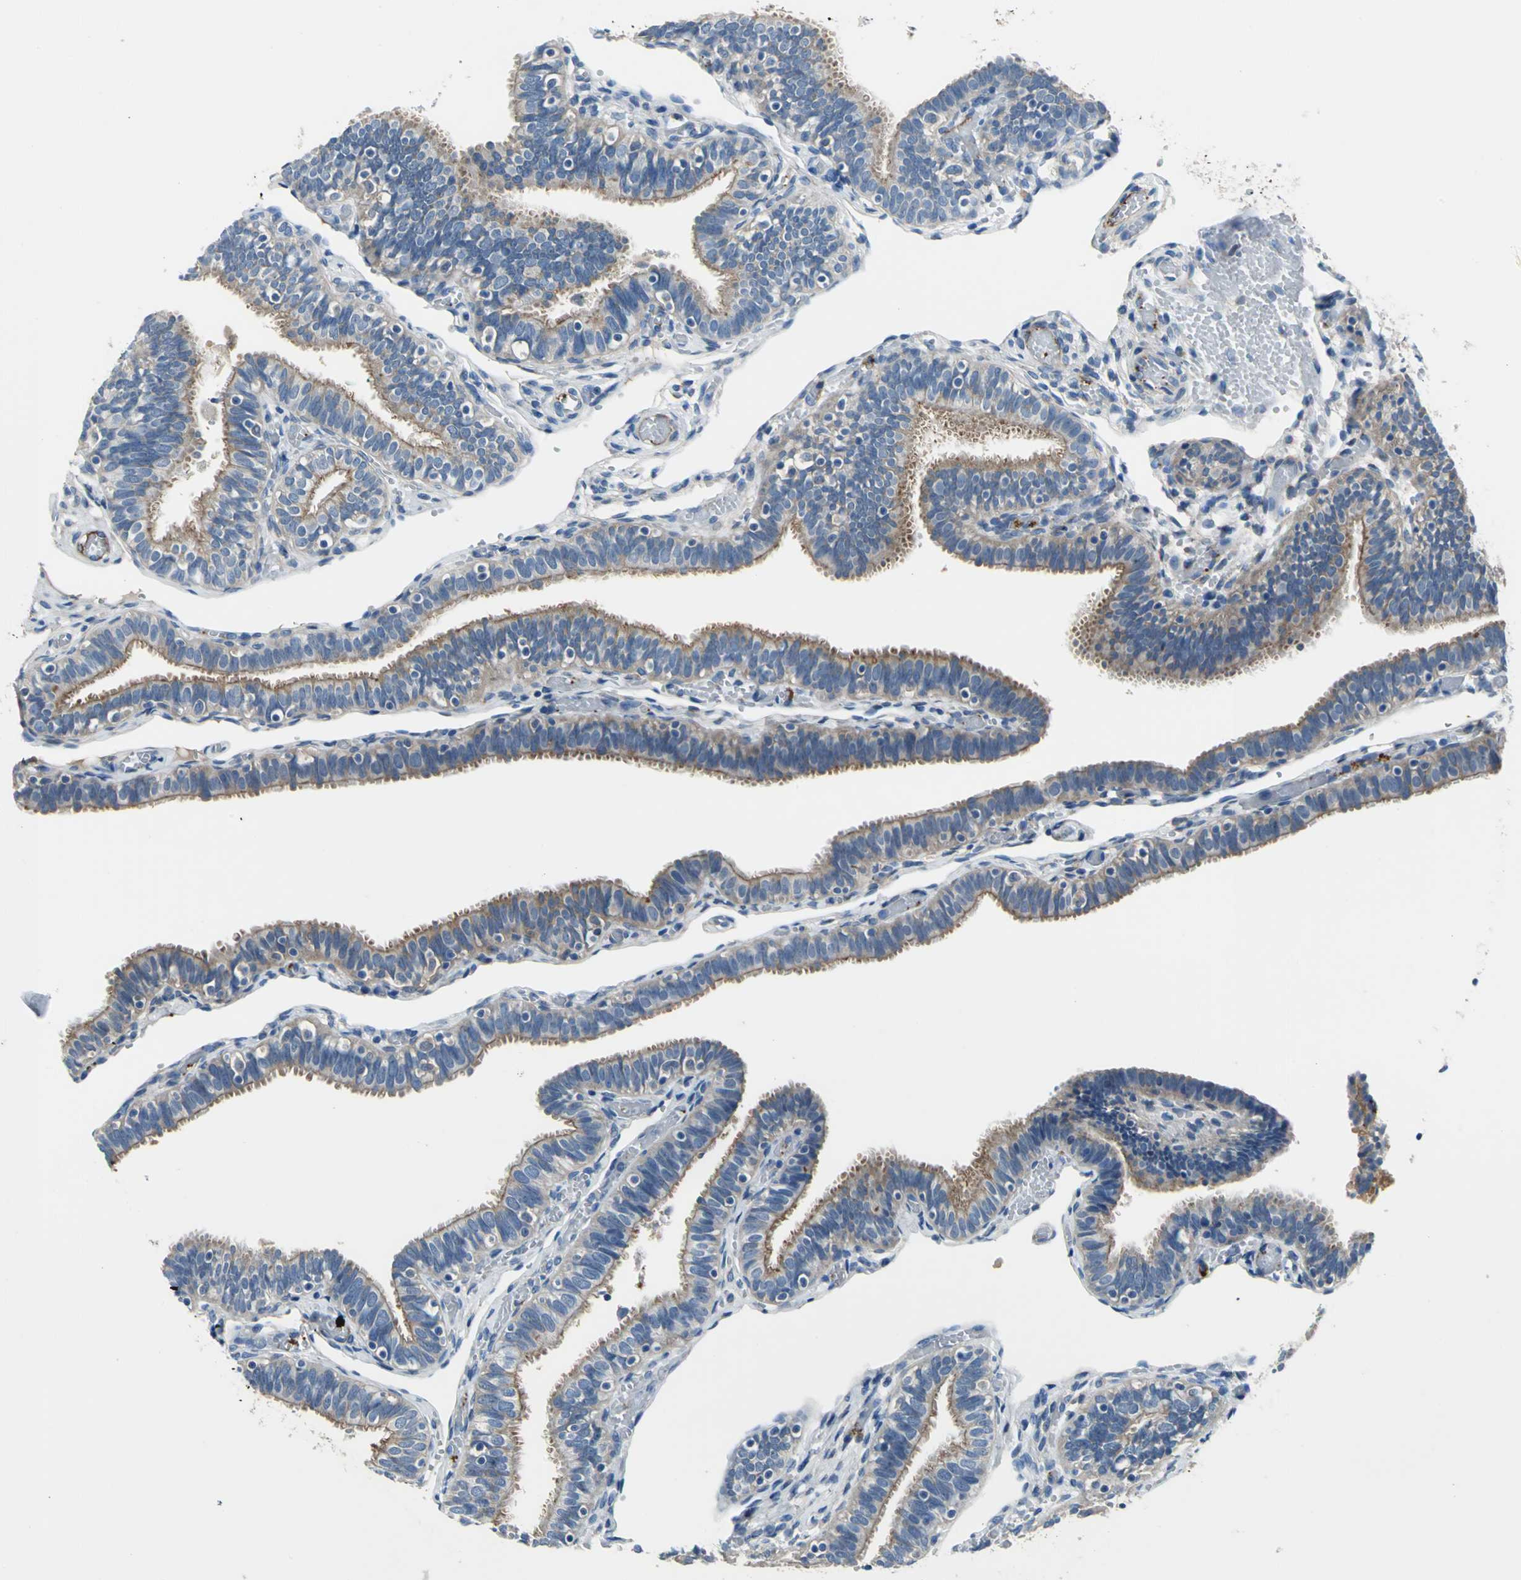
{"staining": {"intensity": "moderate", "quantity": ">75%", "location": "cytoplasmic/membranous"}, "tissue": "fallopian tube", "cell_type": "Glandular cells", "image_type": "normal", "snomed": [{"axis": "morphology", "description": "Normal tissue, NOS"}, {"axis": "topography", "description": "Fallopian tube"}], "caption": "Immunohistochemical staining of normal fallopian tube exhibits moderate cytoplasmic/membranous protein staining in about >75% of glandular cells.", "gene": "SELP", "patient": {"sex": "female", "age": 46}}